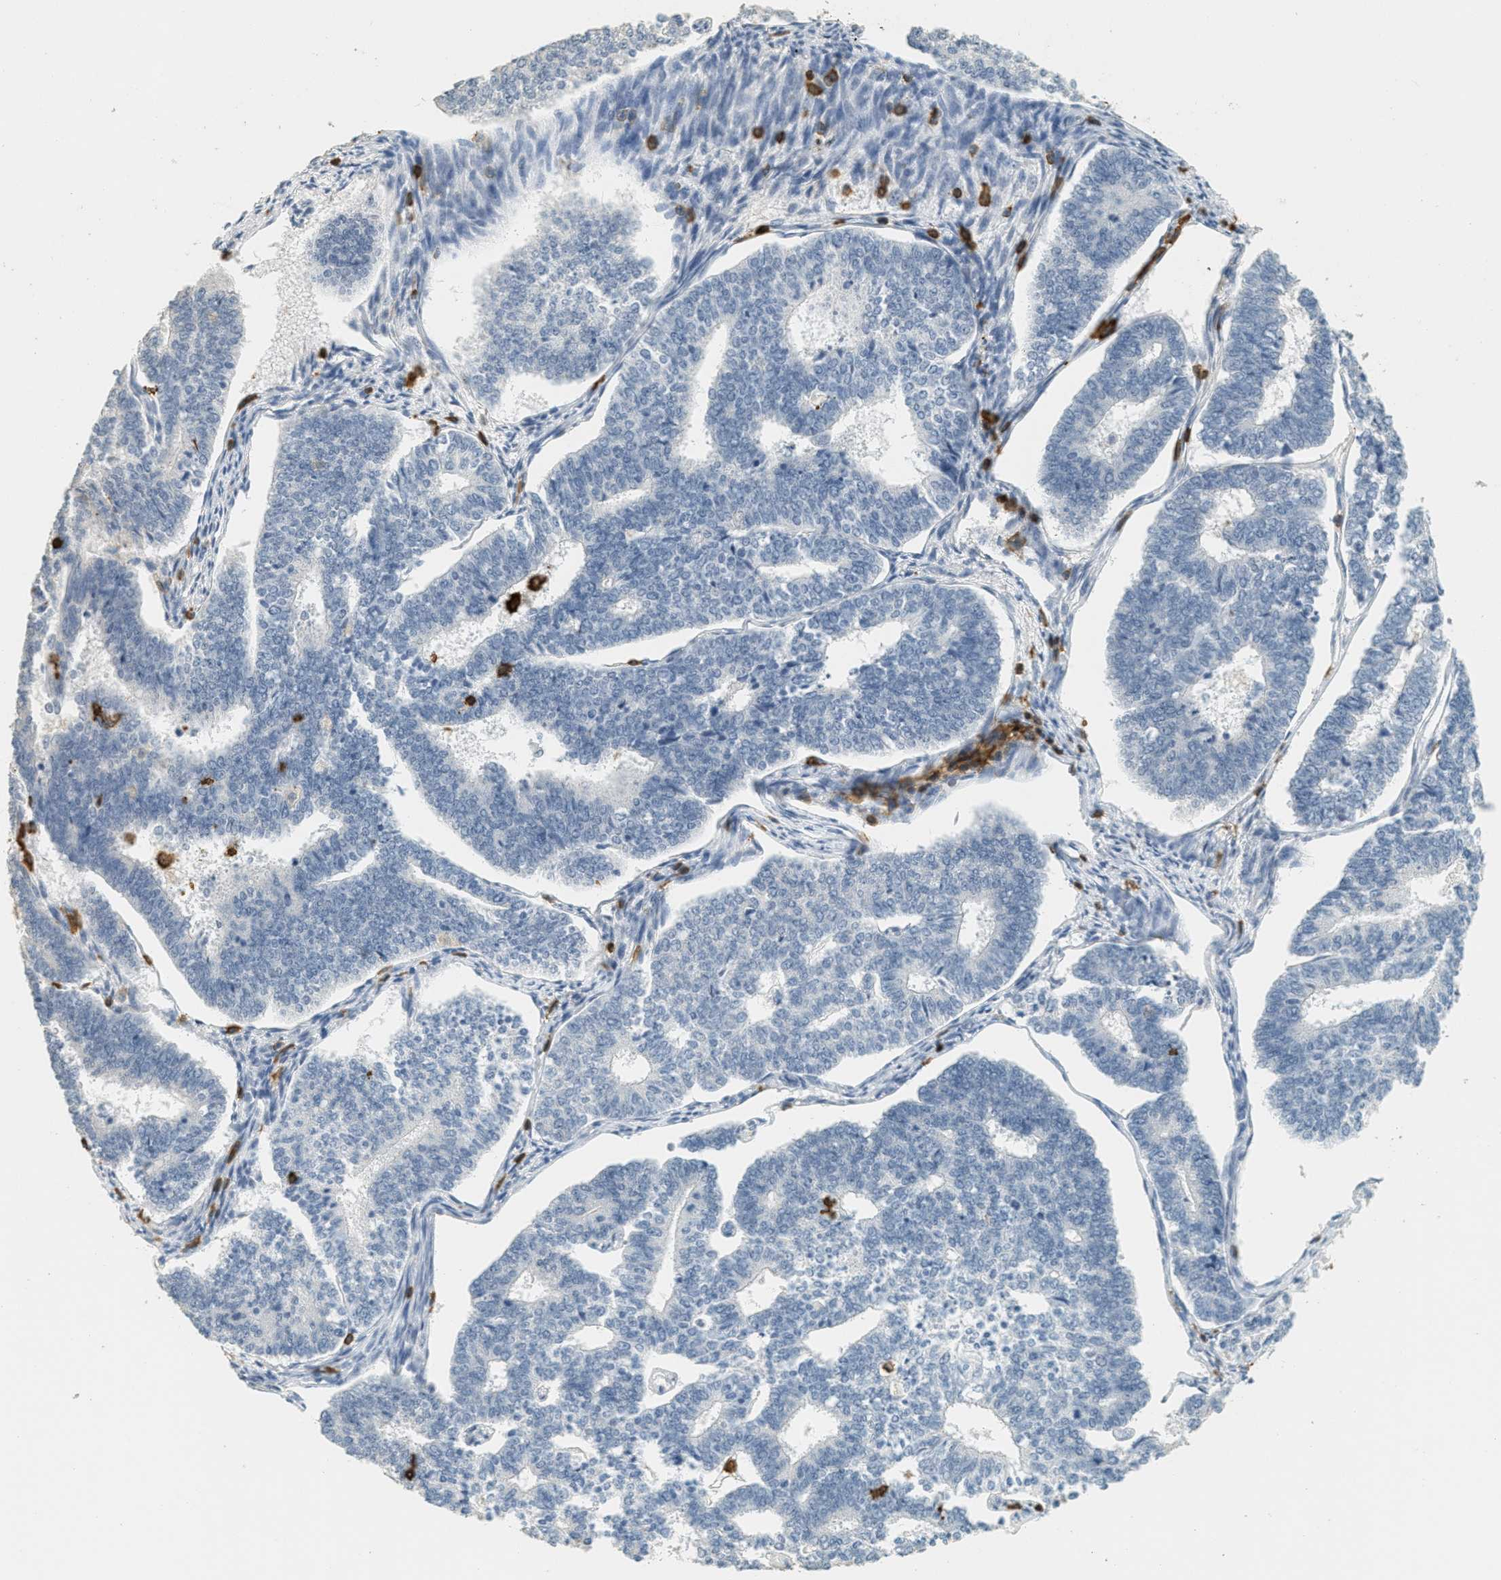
{"staining": {"intensity": "negative", "quantity": "none", "location": "none"}, "tissue": "endometrial cancer", "cell_type": "Tumor cells", "image_type": "cancer", "snomed": [{"axis": "morphology", "description": "Adenocarcinoma, NOS"}, {"axis": "topography", "description": "Endometrium"}], "caption": "IHC image of neoplastic tissue: human endometrial cancer (adenocarcinoma) stained with DAB shows no significant protein positivity in tumor cells. (Brightfield microscopy of DAB immunohistochemistry (IHC) at high magnification).", "gene": "LSP1", "patient": {"sex": "female", "age": 70}}